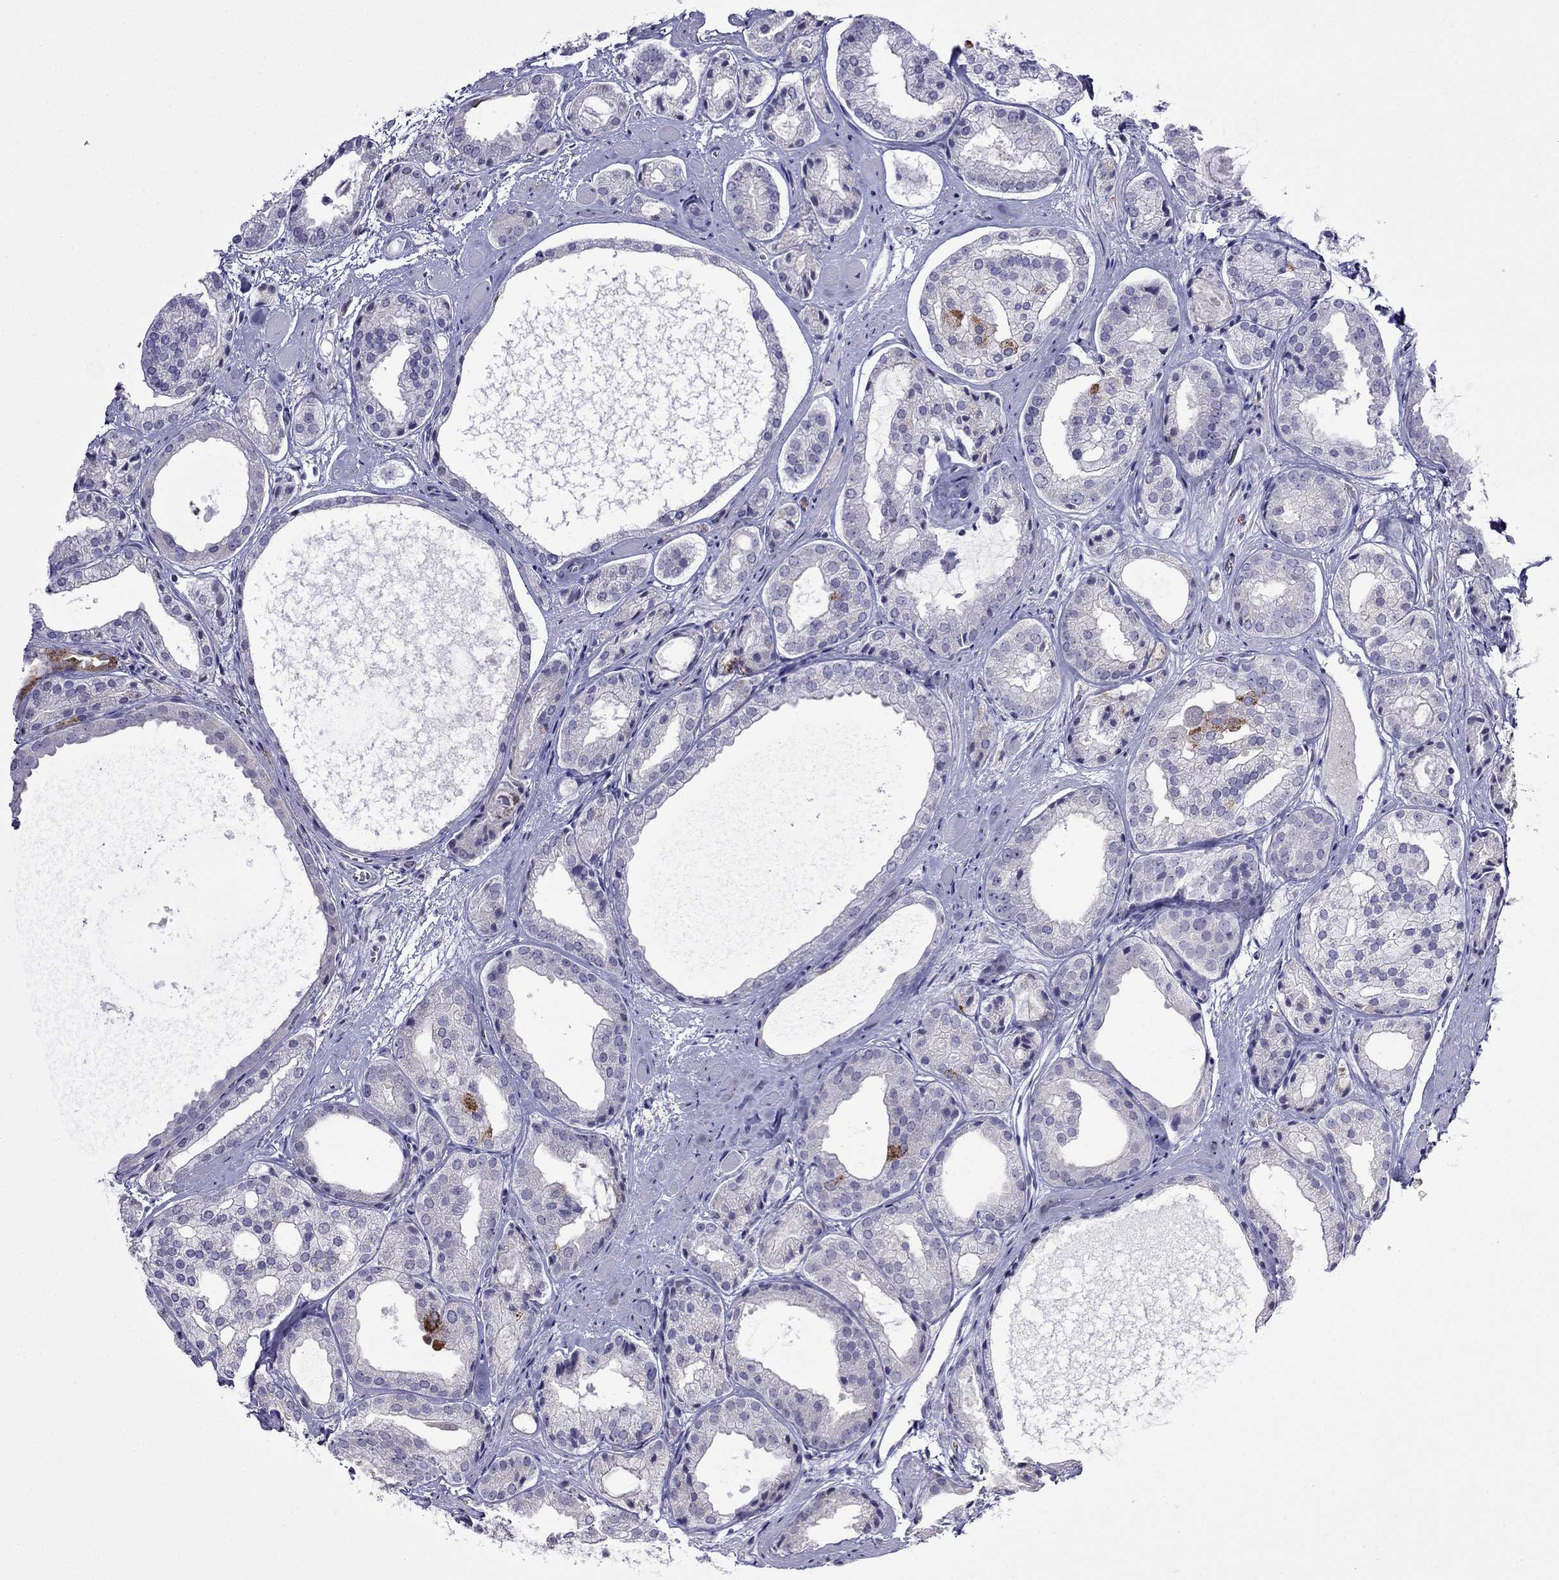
{"staining": {"intensity": "moderate", "quantity": "<25%", "location": "cytoplasmic/membranous"}, "tissue": "prostate cancer", "cell_type": "Tumor cells", "image_type": "cancer", "snomed": [{"axis": "morphology", "description": "Adenocarcinoma, Low grade"}, {"axis": "topography", "description": "Prostate"}], "caption": "IHC staining of prostate low-grade adenocarcinoma, which exhibits low levels of moderate cytoplasmic/membranous expression in approximately <25% of tumor cells indicating moderate cytoplasmic/membranous protein positivity. The staining was performed using DAB (3,3'-diaminobenzidine) (brown) for protein detection and nuclei were counterstained in hematoxylin (blue).", "gene": "MGP", "patient": {"sex": "male", "age": 69}}